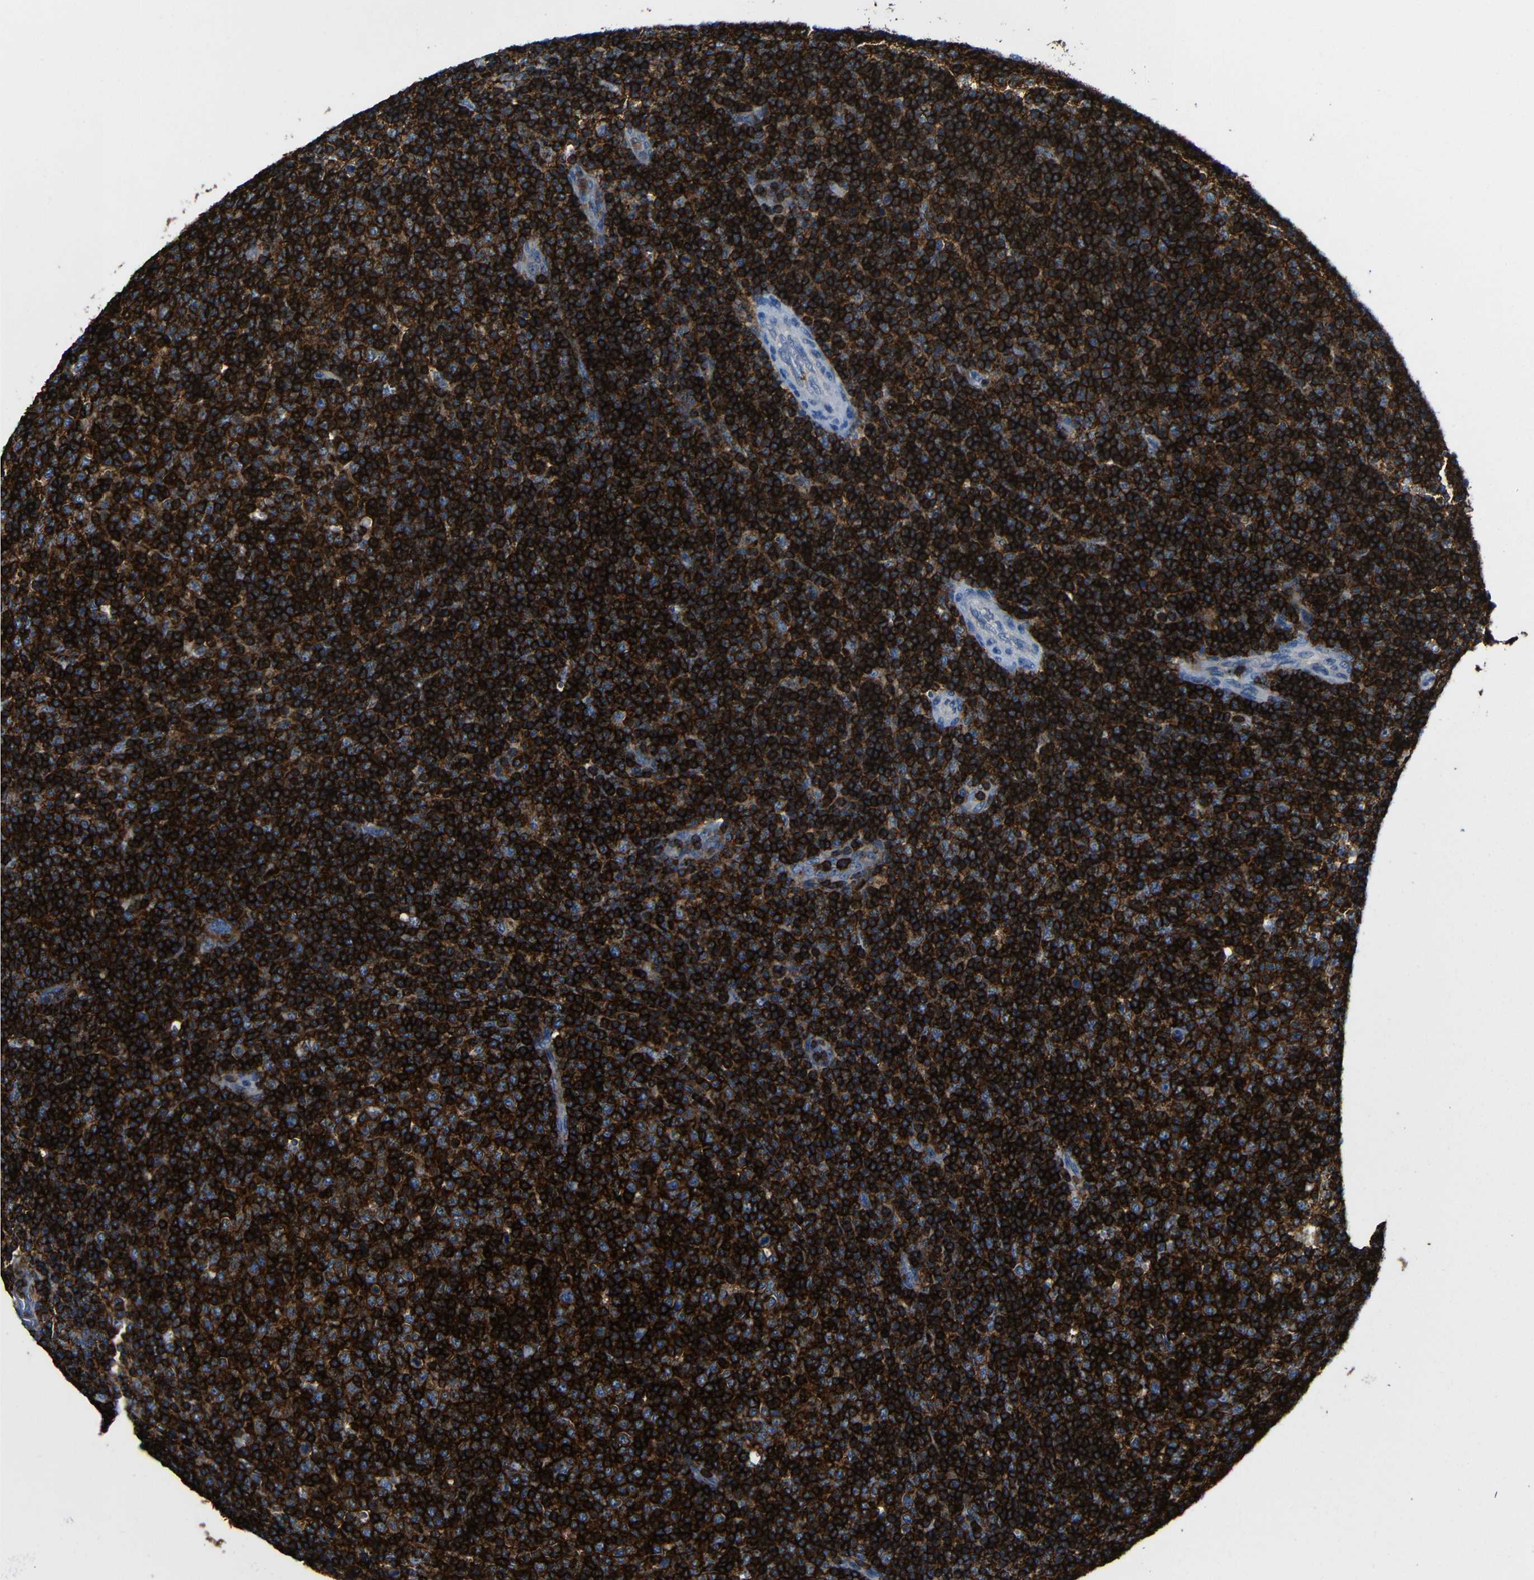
{"staining": {"intensity": "strong", "quantity": ">75%", "location": "cytoplasmic/membranous"}, "tissue": "lymphoma", "cell_type": "Tumor cells", "image_type": "cancer", "snomed": [{"axis": "morphology", "description": "Malignant lymphoma, non-Hodgkin's type, Low grade"}, {"axis": "topography", "description": "Lymph node"}], "caption": "A brown stain highlights strong cytoplasmic/membranous staining of a protein in human malignant lymphoma, non-Hodgkin's type (low-grade) tumor cells.", "gene": "P2RY12", "patient": {"sex": "male", "age": 70}}